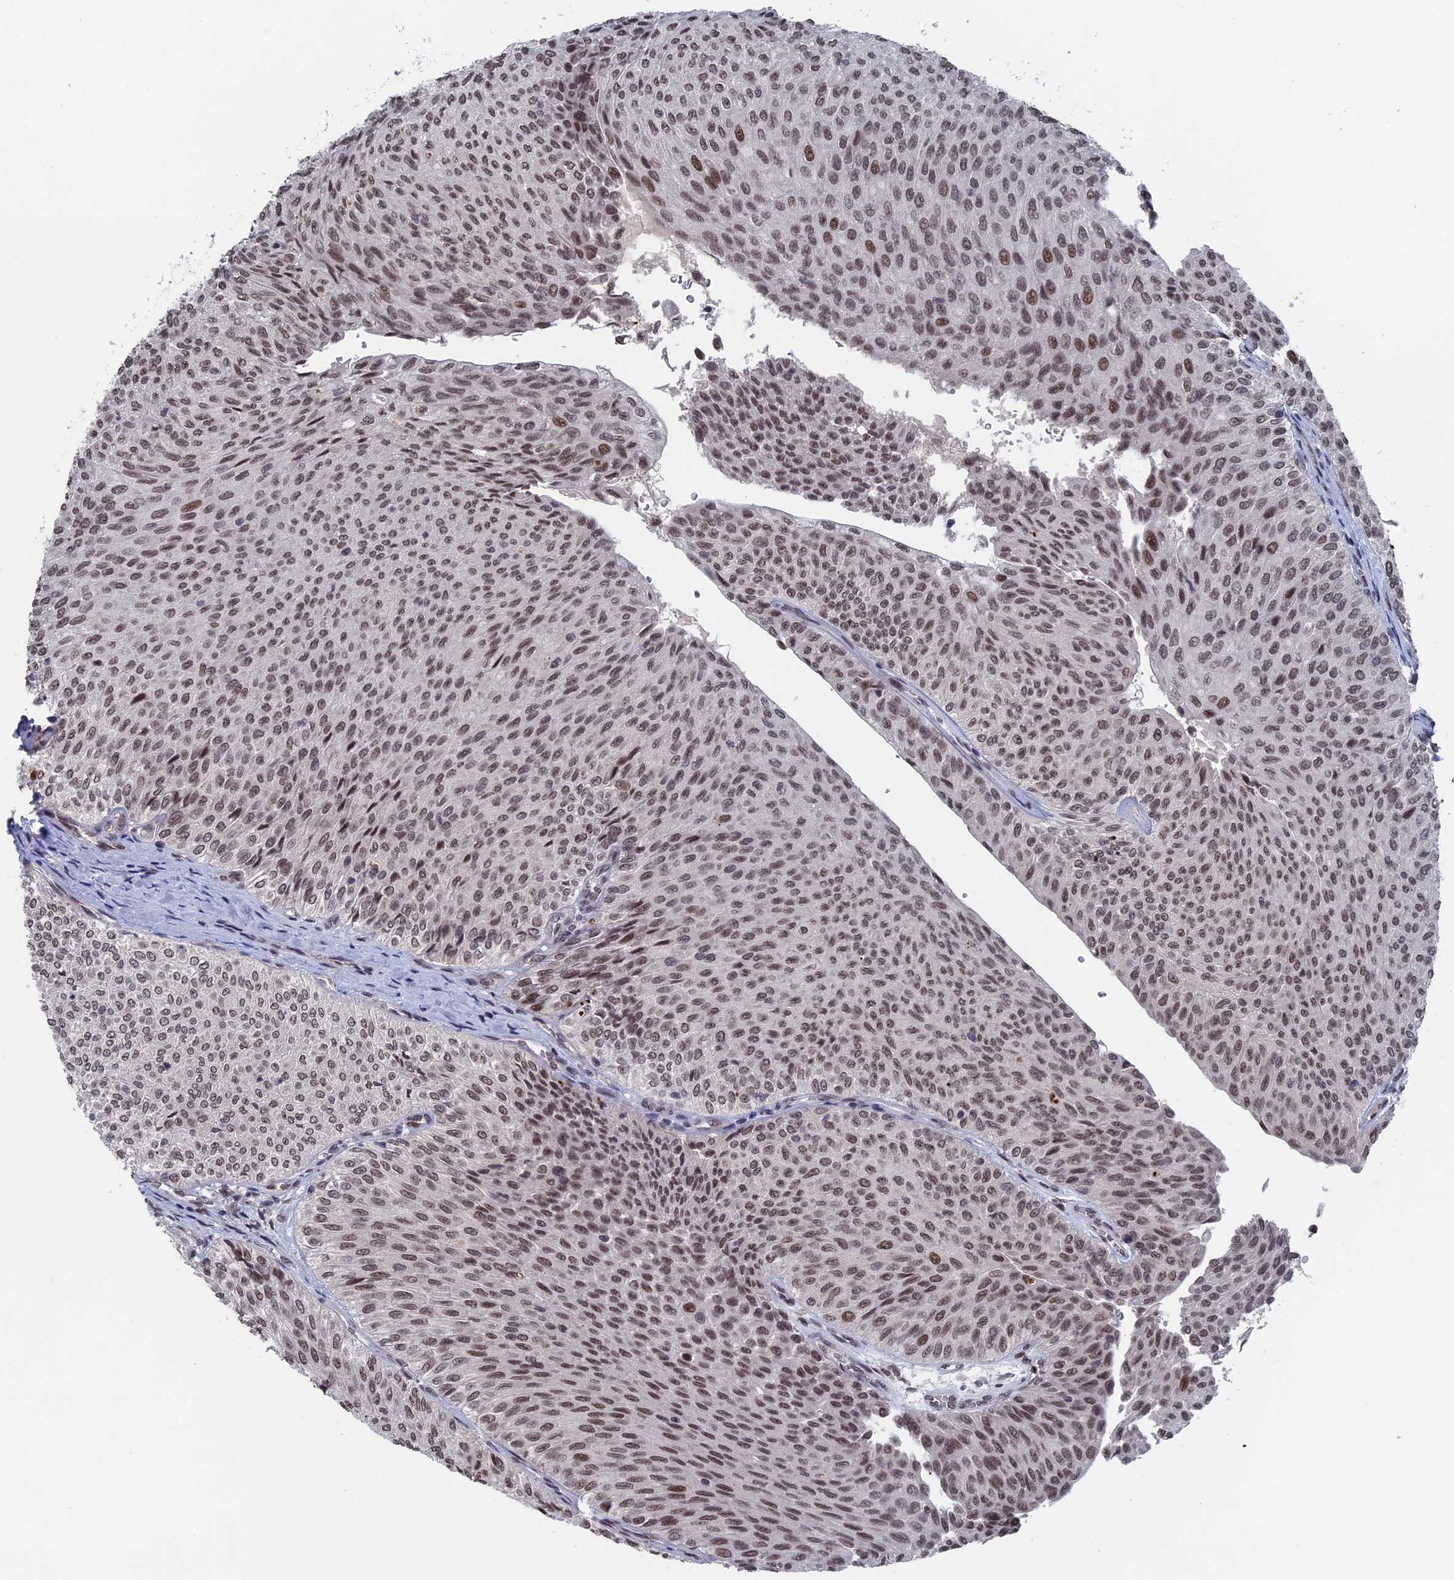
{"staining": {"intensity": "moderate", "quantity": ">75%", "location": "nuclear"}, "tissue": "urothelial cancer", "cell_type": "Tumor cells", "image_type": "cancer", "snomed": [{"axis": "morphology", "description": "Urothelial carcinoma, Low grade"}, {"axis": "topography", "description": "Urinary bladder"}], "caption": "Moderate nuclear protein staining is identified in approximately >75% of tumor cells in low-grade urothelial carcinoma.", "gene": "NR2C2AP", "patient": {"sex": "male", "age": 78}}